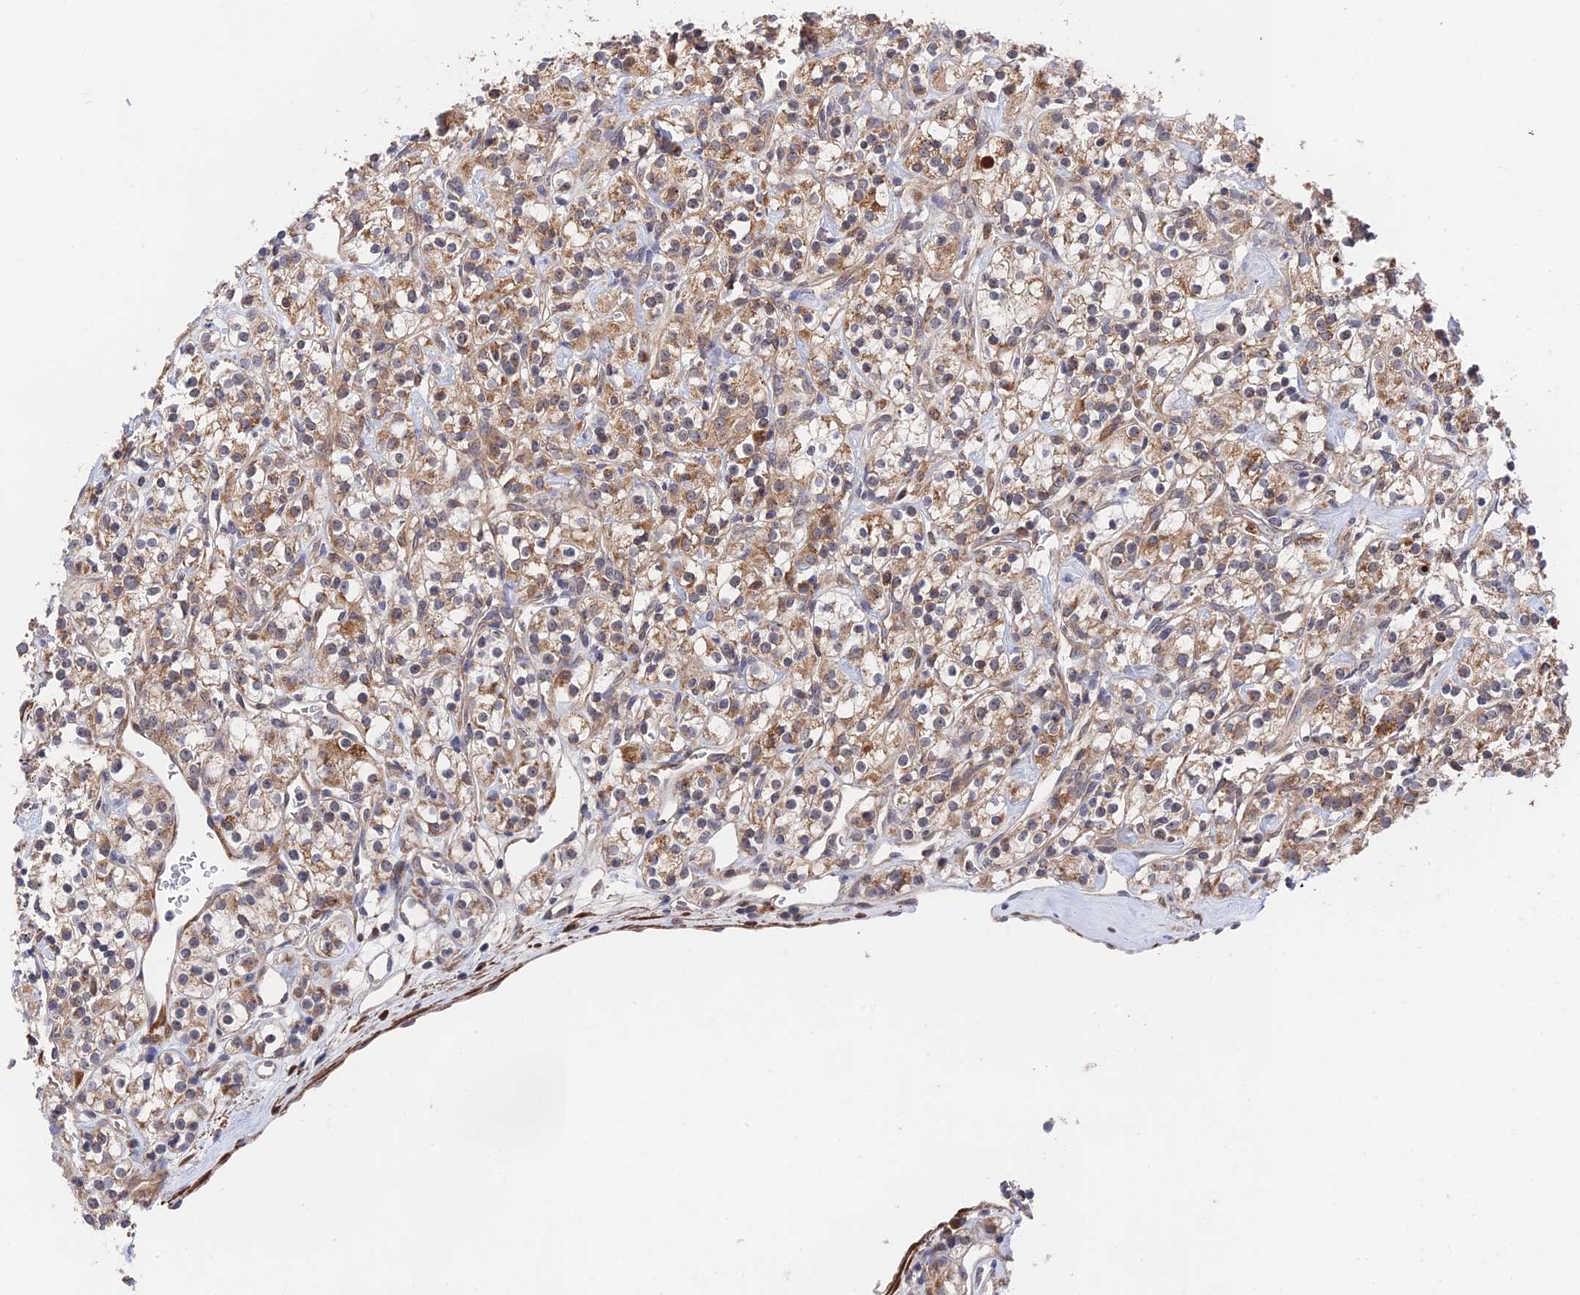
{"staining": {"intensity": "moderate", "quantity": "25%-75%", "location": "cytoplasmic/membranous"}, "tissue": "renal cancer", "cell_type": "Tumor cells", "image_type": "cancer", "snomed": [{"axis": "morphology", "description": "Adenocarcinoma, NOS"}, {"axis": "topography", "description": "Kidney"}], "caption": "About 25%-75% of tumor cells in human renal cancer demonstrate moderate cytoplasmic/membranous protein positivity as visualized by brown immunohistochemical staining.", "gene": "ZNF320", "patient": {"sex": "male", "age": 77}}